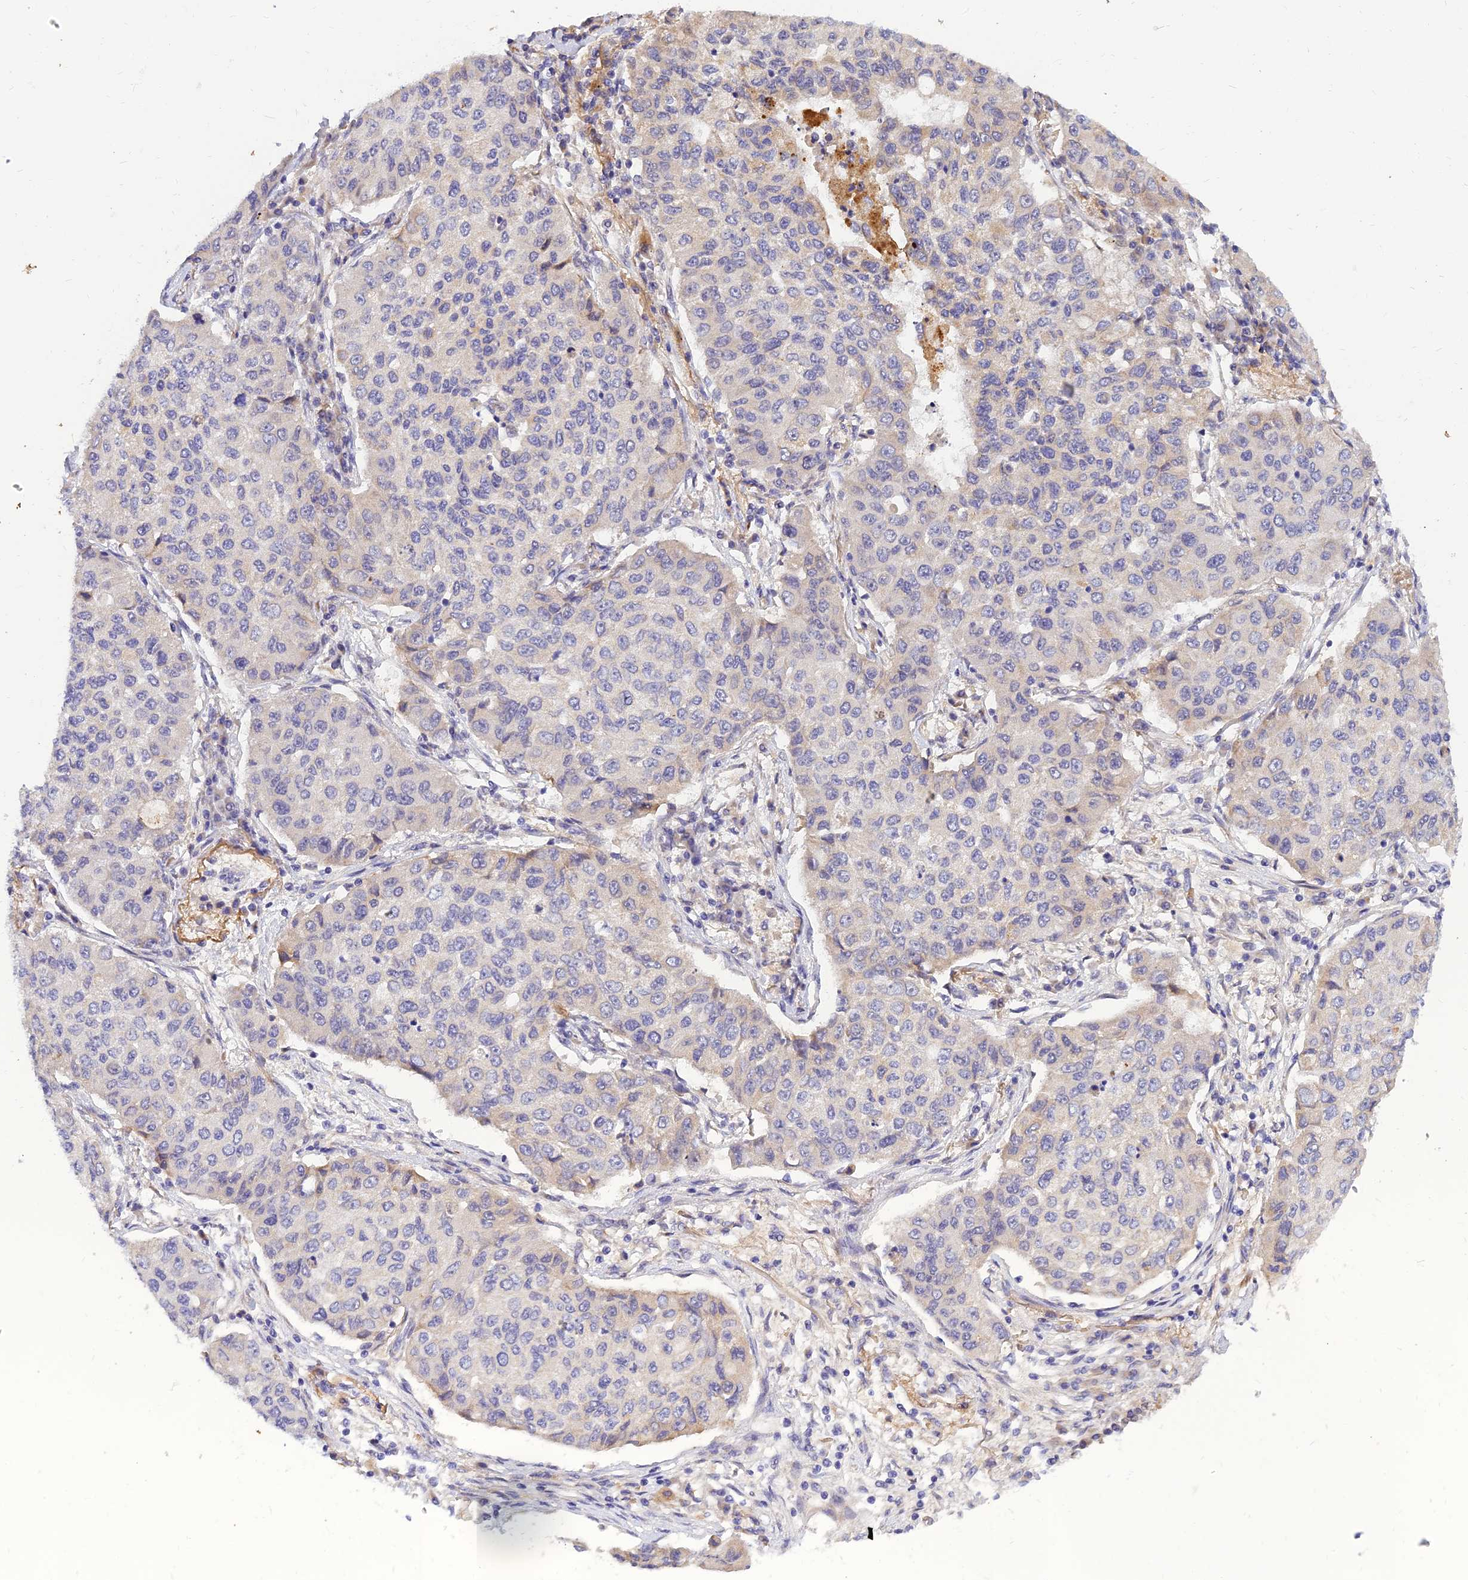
{"staining": {"intensity": "negative", "quantity": "none", "location": "none"}, "tissue": "lung cancer", "cell_type": "Tumor cells", "image_type": "cancer", "snomed": [{"axis": "morphology", "description": "Squamous cell carcinoma, NOS"}, {"axis": "topography", "description": "Lung"}], "caption": "Immunohistochemistry (IHC) photomicrograph of neoplastic tissue: human lung cancer stained with DAB (3,3'-diaminobenzidine) demonstrates no significant protein expression in tumor cells.", "gene": "ANKS4B", "patient": {"sex": "male", "age": 74}}